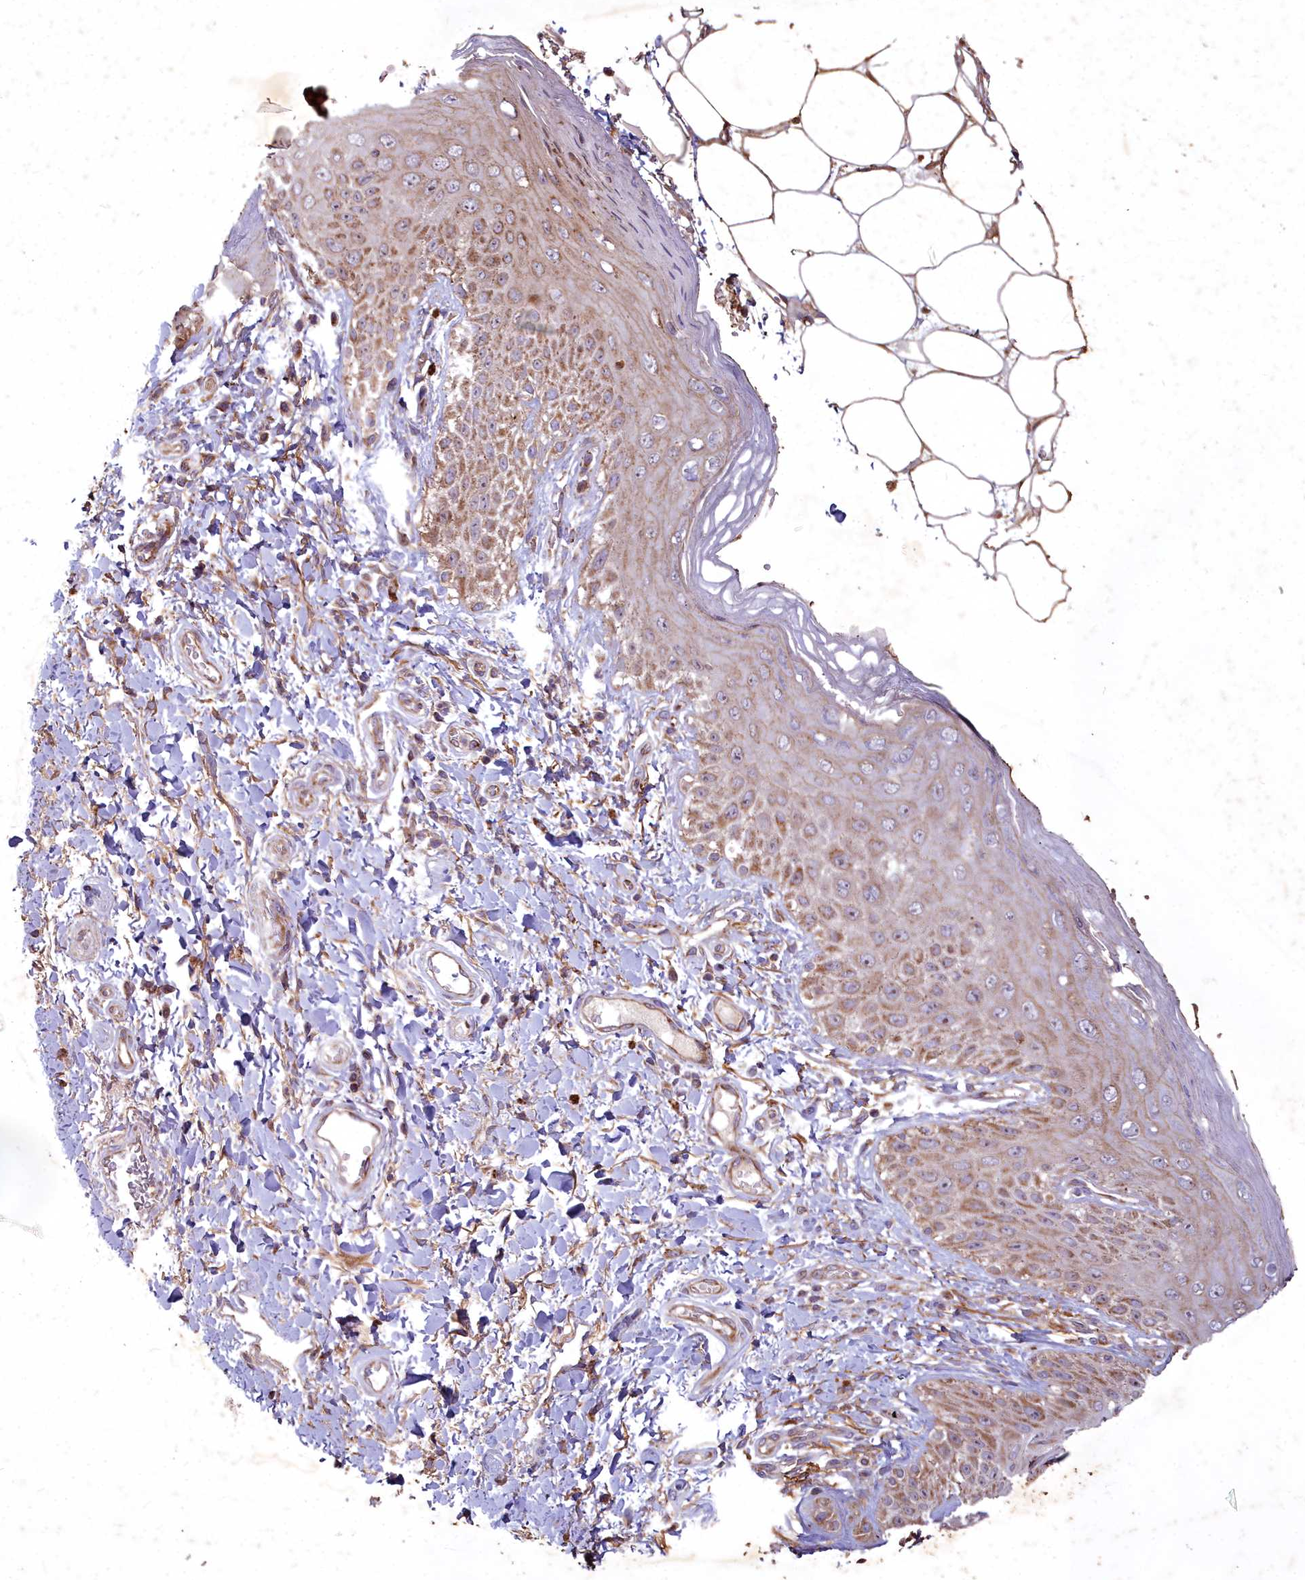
{"staining": {"intensity": "moderate", "quantity": "25%-75%", "location": "cytoplasmic/membranous"}, "tissue": "skin", "cell_type": "Epidermal cells", "image_type": "normal", "snomed": [{"axis": "morphology", "description": "Normal tissue, NOS"}, {"axis": "topography", "description": "Anal"}], "caption": "Moderate cytoplasmic/membranous expression for a protein is appreciated in approximately 25%-75% of epidermal cells of unremarkable skin using immunohistochemistry (IHC).", "gene": "COX11", "patient": {"sex": "male", "age": 44}}